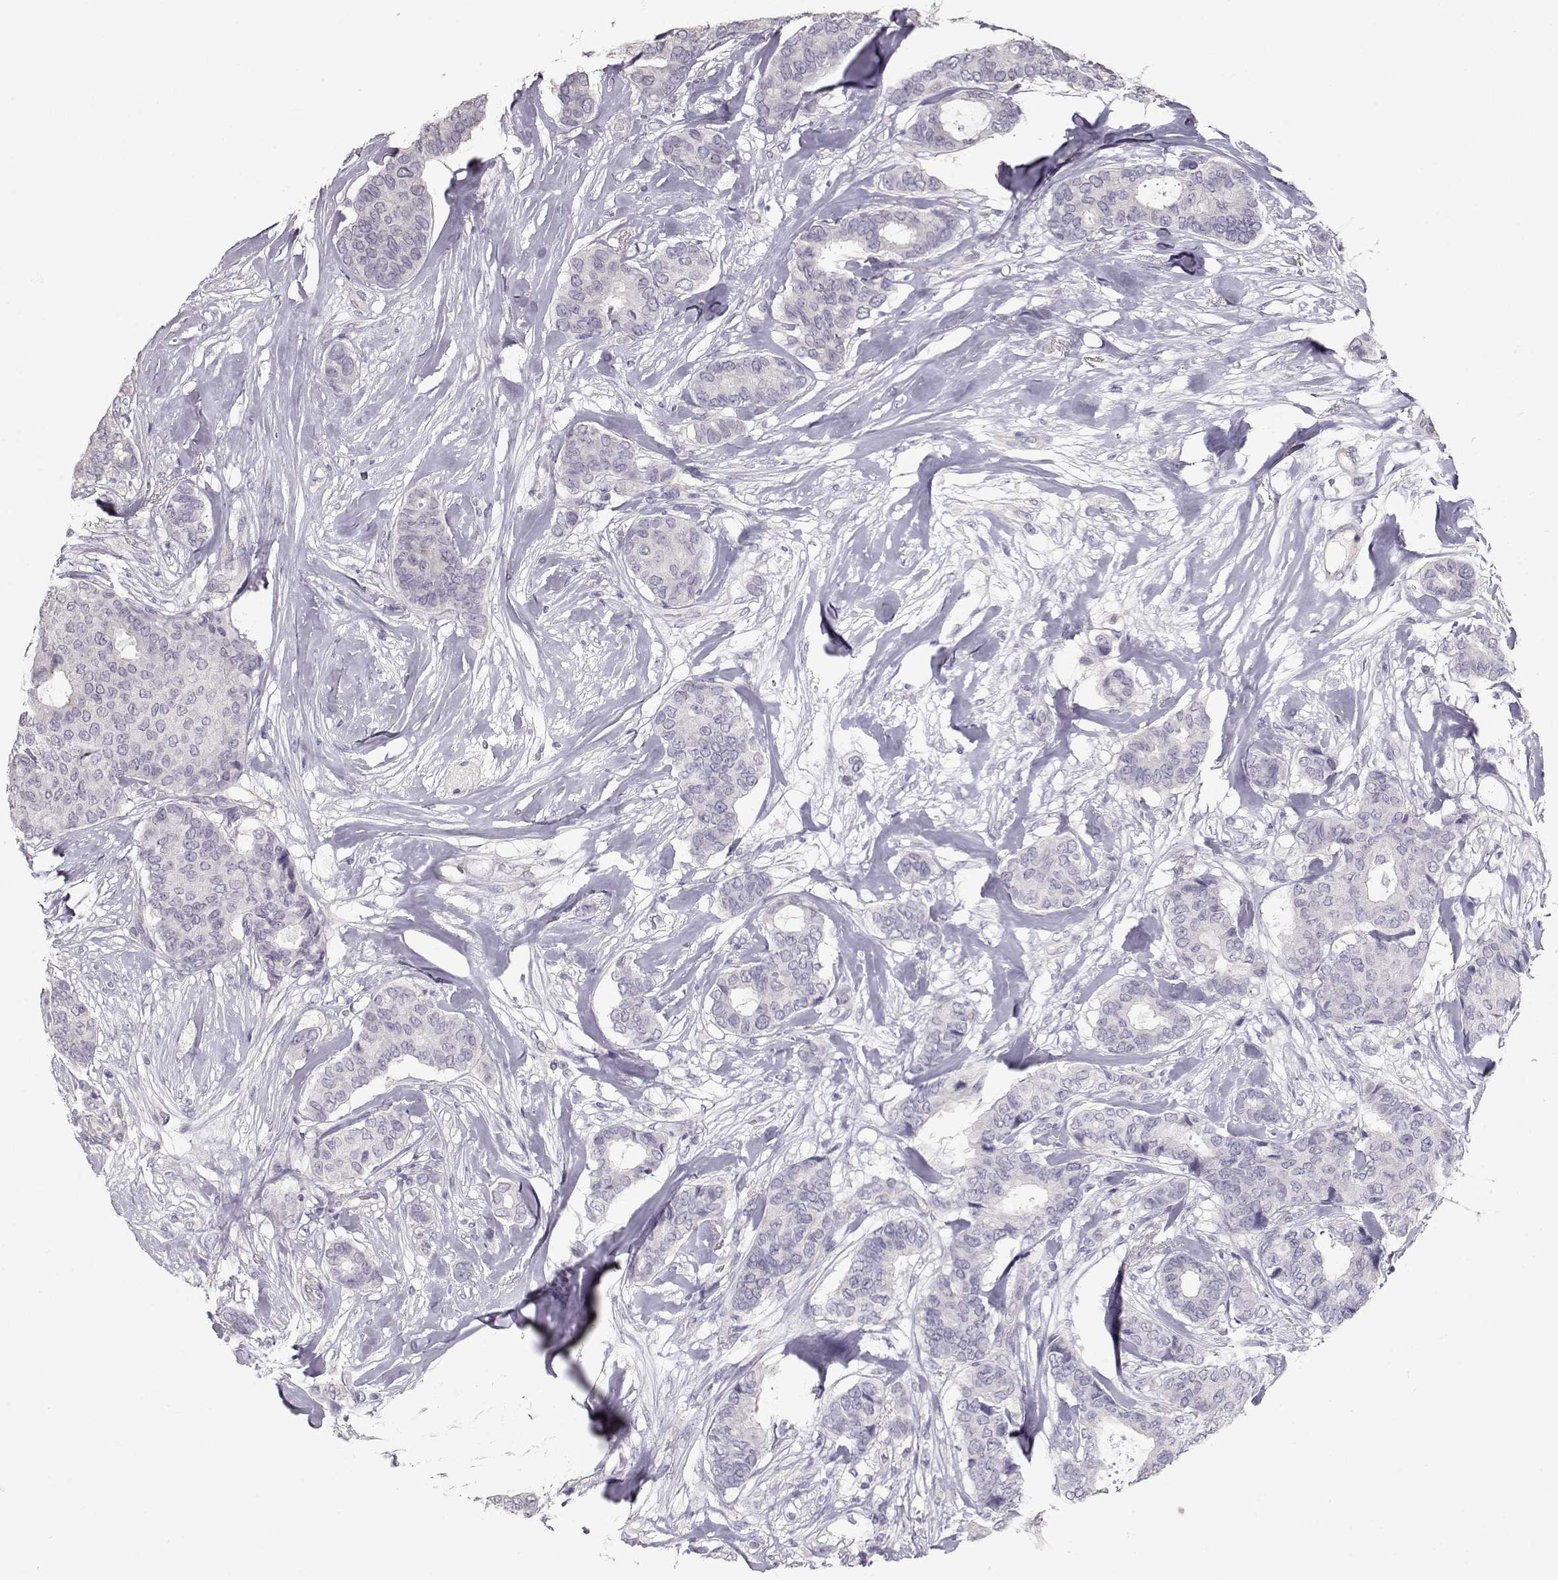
{"staining": {"intensity": "negative", "quantity": "none", "location": "none"}, "tissue": "breast cancer", "cell_type": "Tumor cells", "image_type": "cancer", "snomed": [{"axis": "morphology", "description": "Duct carcinoma"}, {"axis": "topography", "description": "Breast"}], "caption": "High power microscopy micrograph of an IHC micrograph of breast cancer, revealing no significant staining in tumor cells.", "gene": "SLC18A1", "patient": {"sex": "female", "age": 75}}